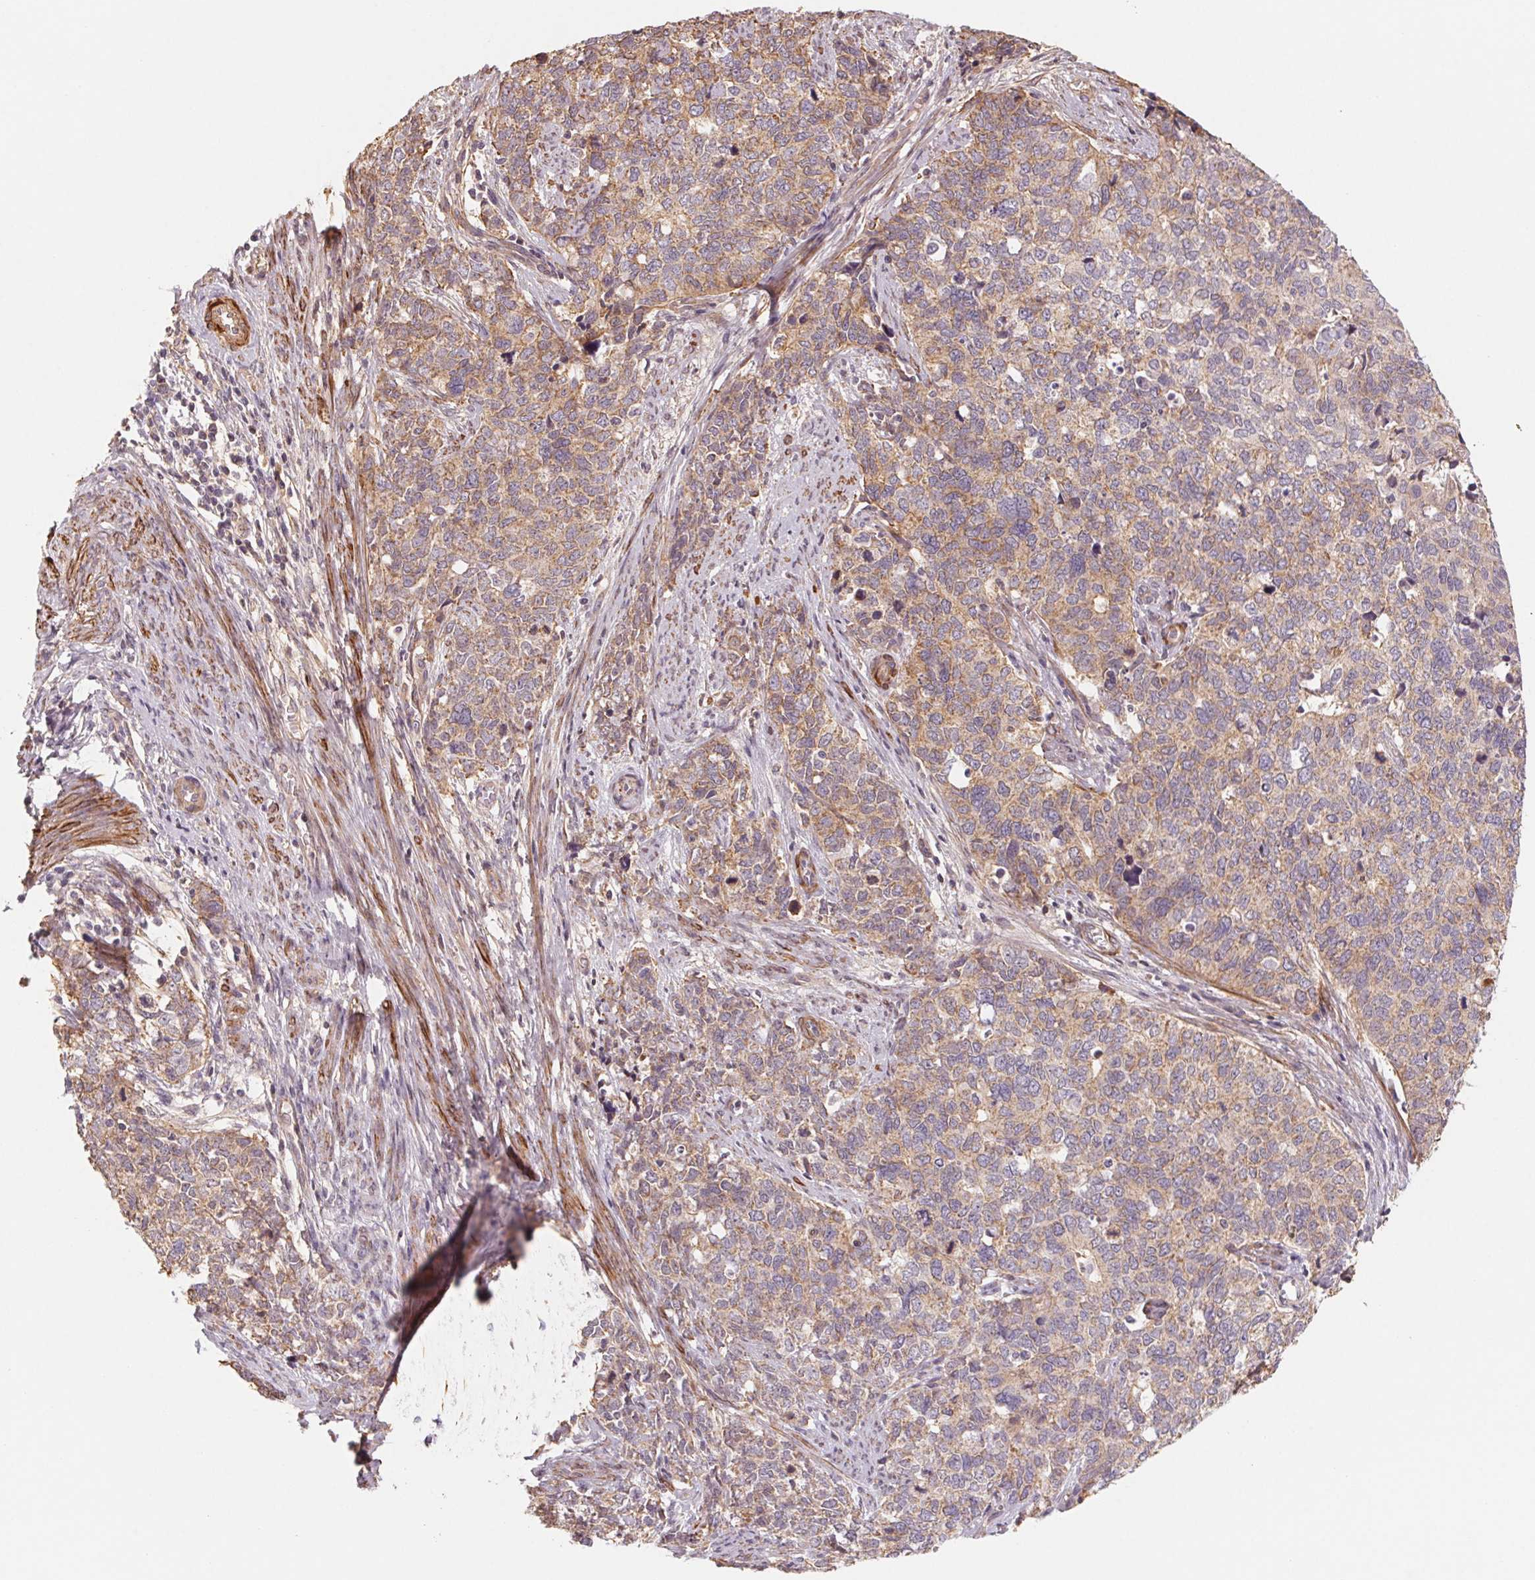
{"staining": {"intensity": "weak", "quantity": ">75%", "location": "cytoplasmic/membranous"}, "tissue": "cervical cancer", "cell_type": "Tumor cells", "image_type": "cancer", "snomed": [{"axis": "morphology", "description": "Squamous cell carcinoma, NOS"}, {"axis": "topography", "description": "Cervix"}], "caption": "Immunohistochemistry of cervical cancer (squamous cell carcinoma) shows low levels of weak cytoplasmic/membranous positivity in about >75% of tumor cells.", "gene": "CCDC112", "patient": {"sex": "female", "age": 63}}